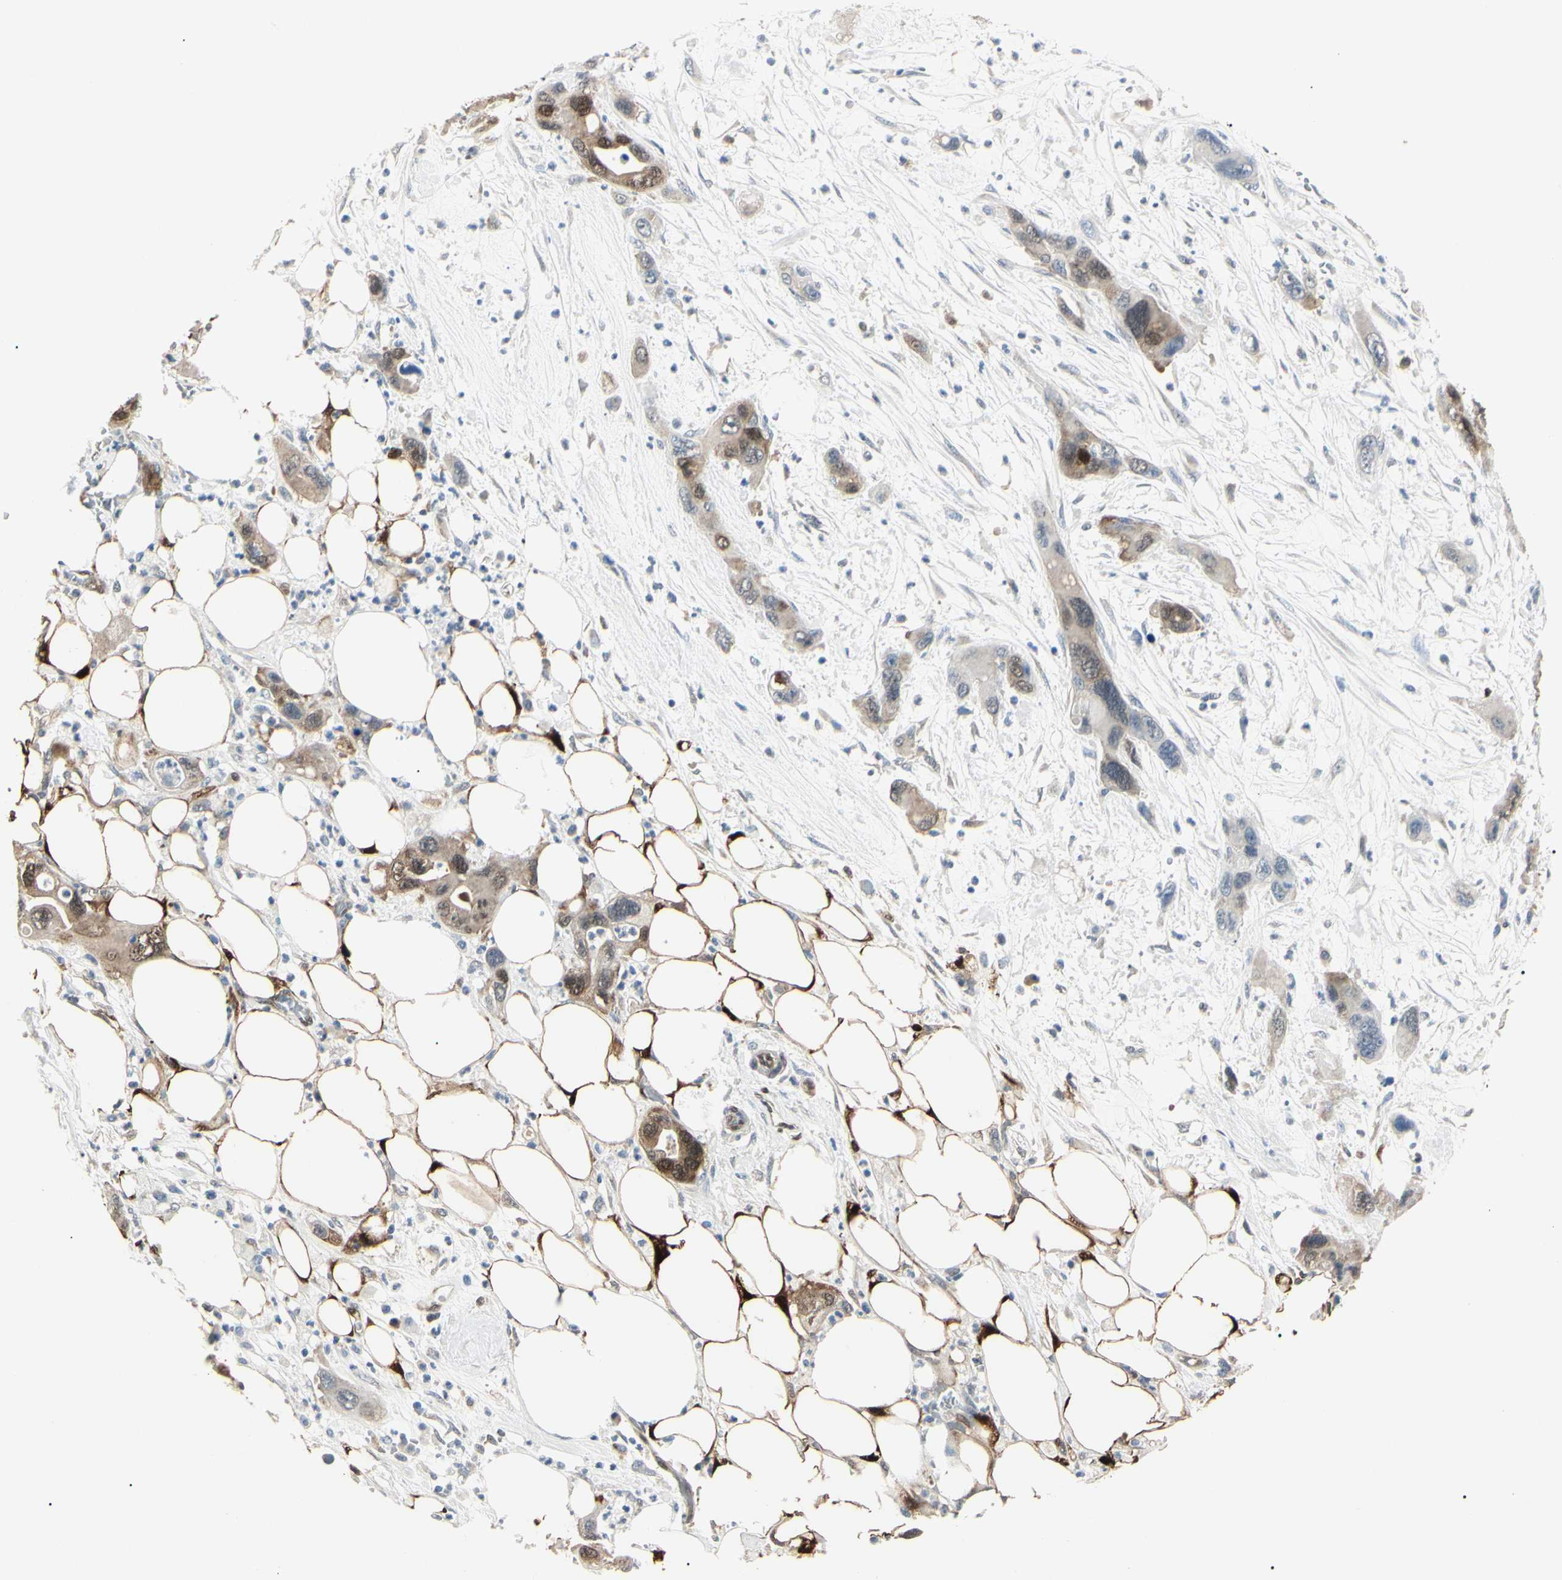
{"staining": {"intensity": "strong", "quantity": "<25%", "location": "cytoplasmic/membranous,nuclear"}, "tissue": "pancreatic cancer", "cell_type": "Tumor cells", "image_type": "cancer", "snomed": [{"axis": "morphology", "description": "Adenocarcinoma, NOS"}, {"axis": "topography", "description": "Pancreas"}], "caption": "About <25% of tumor cells in pancreatic cancer (adenocarcinoma) display strong cytoplasmic/membranous and nuclear protein staining as visualized by brown immunohistochemical staining.", "gene": "AKR1C3", "patient": {"sex": "female", "age": 71}}